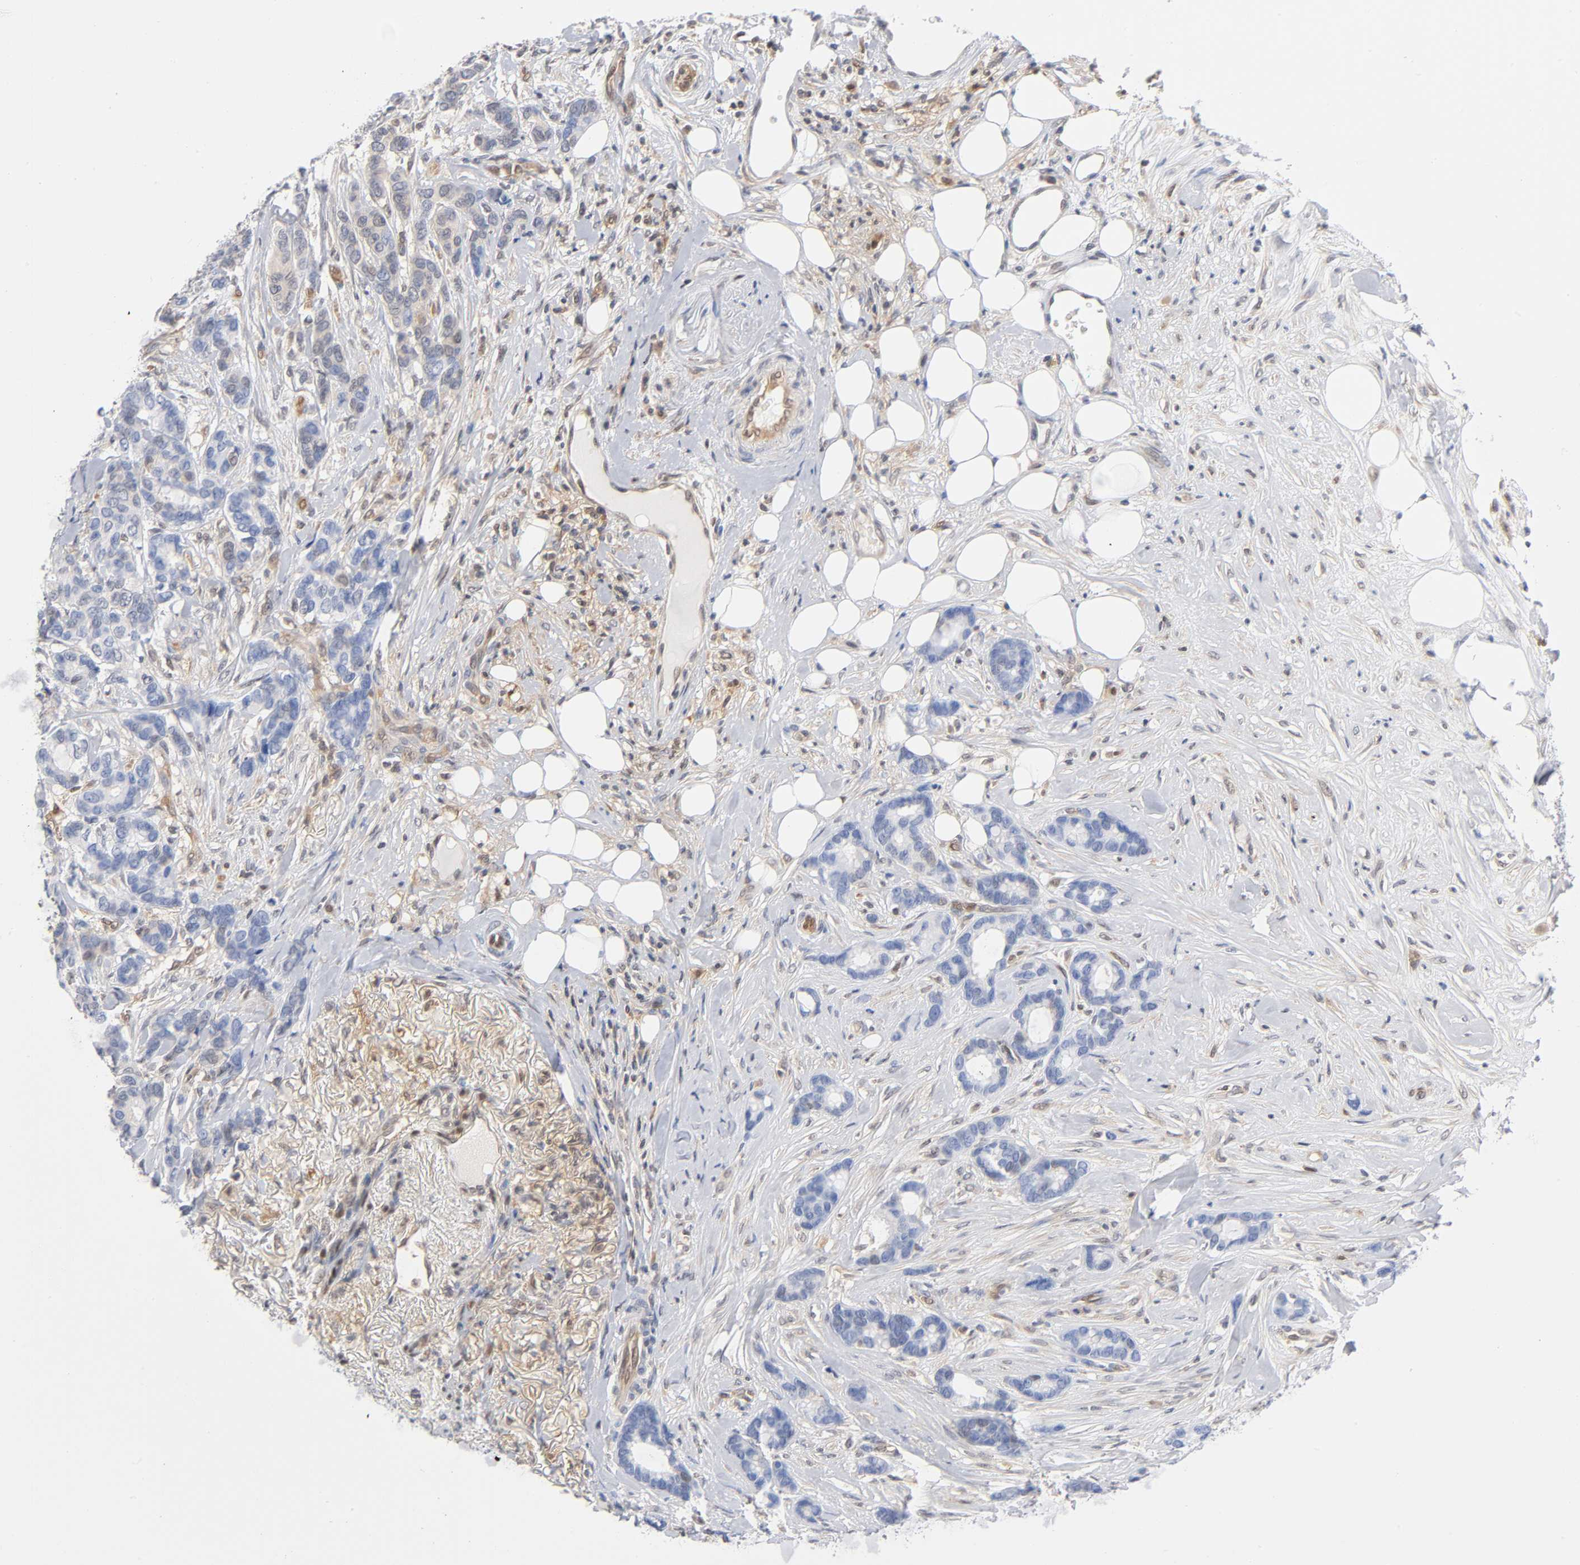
{"staining": {"intensity": "negative", "quantity": "none", "location": "none"}, "tissue": "breast cancer", "cell_type": "Tumor cells", "image_type": "cancer", "snomed": [{"axis": "morphology", "description": "Duct carcinoma"}, {"axis": "topography", "description": "Breast"}], "caption": "Histopathology image shows no significant protein positivity in tumor cells of breast intraductal carcinoma. The staining is performed using DAB brown chromogen with nuclei counter-stained in using hematoxylin.", "gene": "DFFB", "patient": {"sex": "female", "age": 87}}